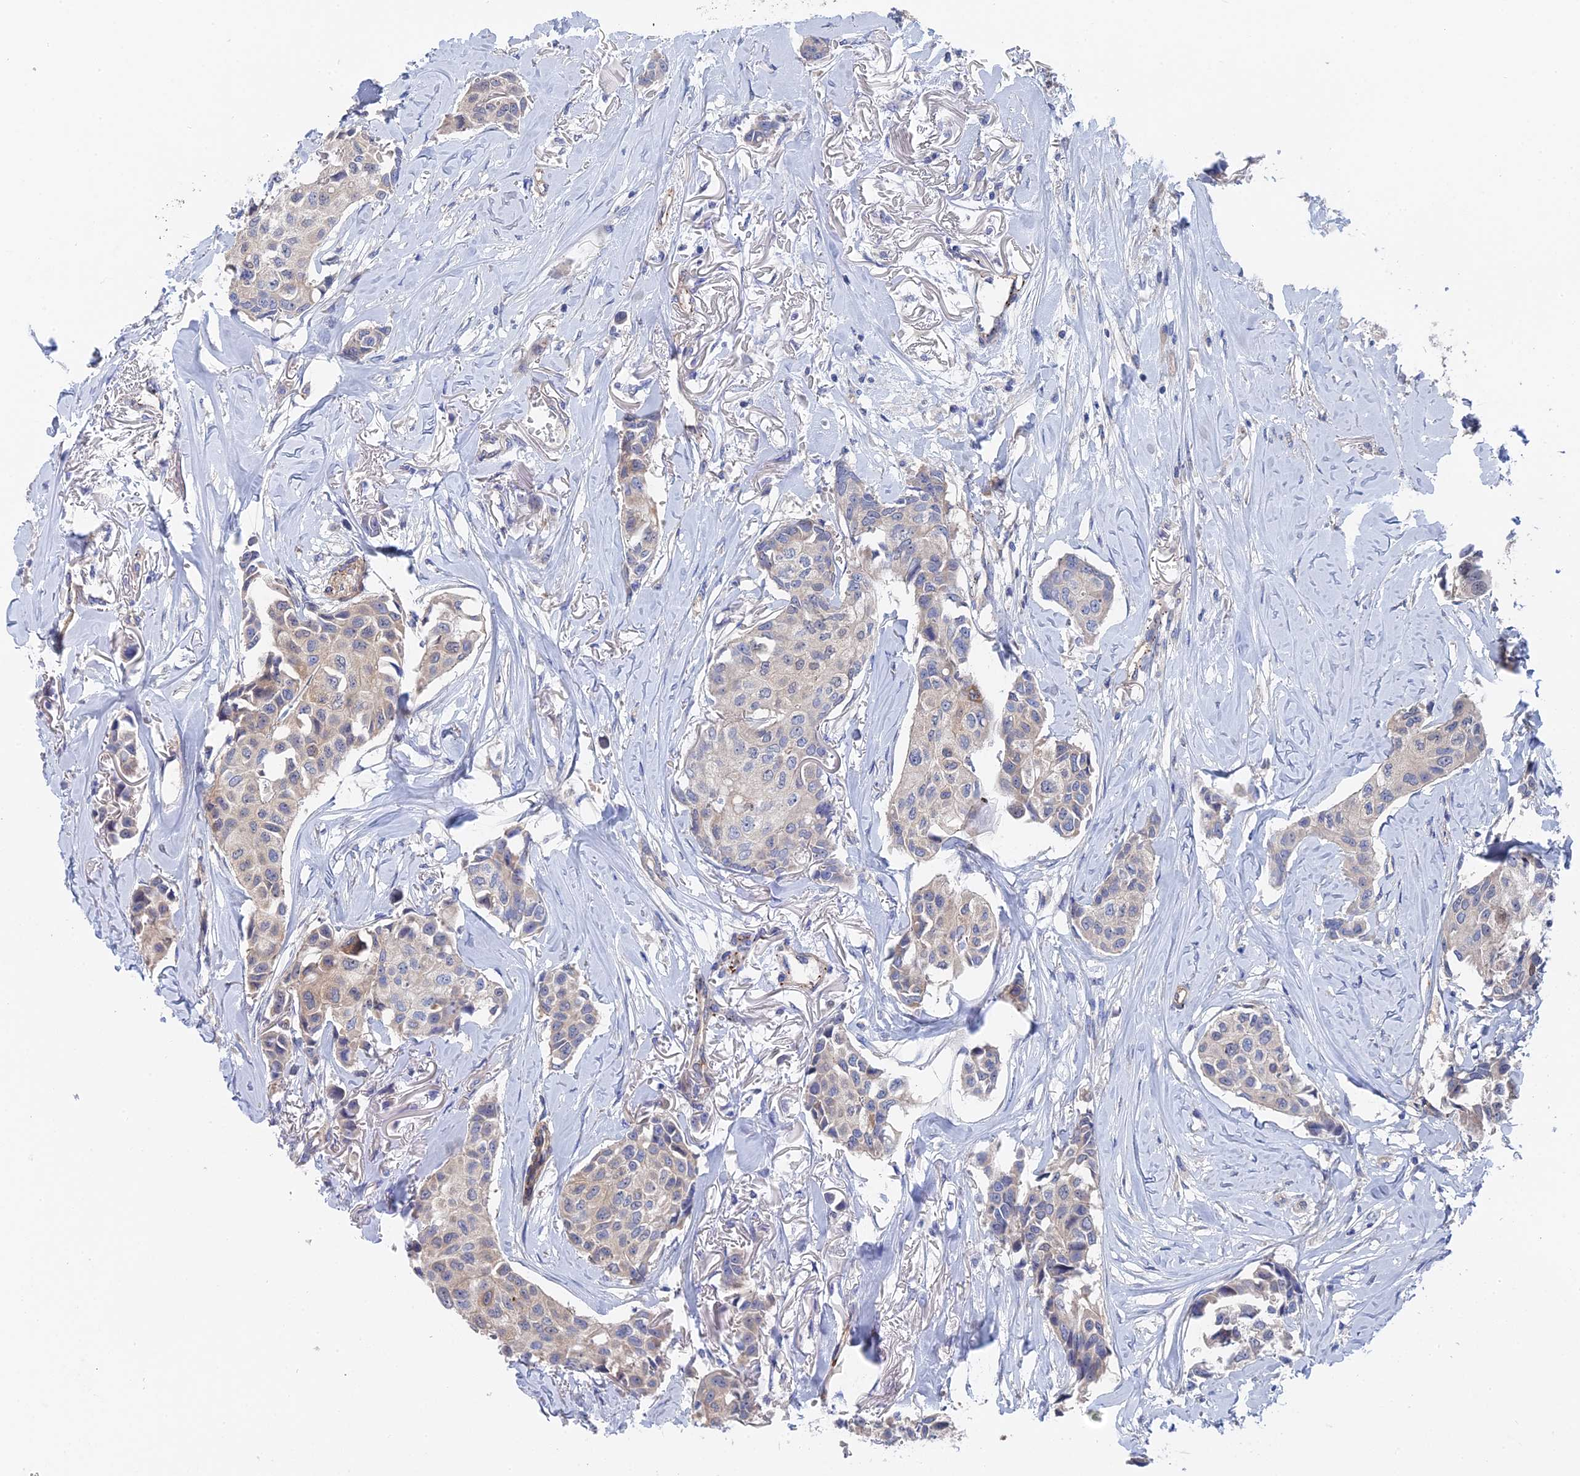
{"staining": {"intensity": "negative", "quantity": "none", "location": "none"}, "tissue": "breast cancer", "cell_type": "Tumor cells", "image_type": "cancer", "snomed": [{"axis": "morphology", "description": "Duct carcinoma"}, {"axis": "topography", "description": "Breast"}], "caption": "High magnification brightfield microscopy of breast cancer stained with DAB (brown) and counterstained with hematoxylin (blue): tumor cells show no significant staining.", "gene": "MTHFSD", "patient": {"sex": "female", "age": 80}}